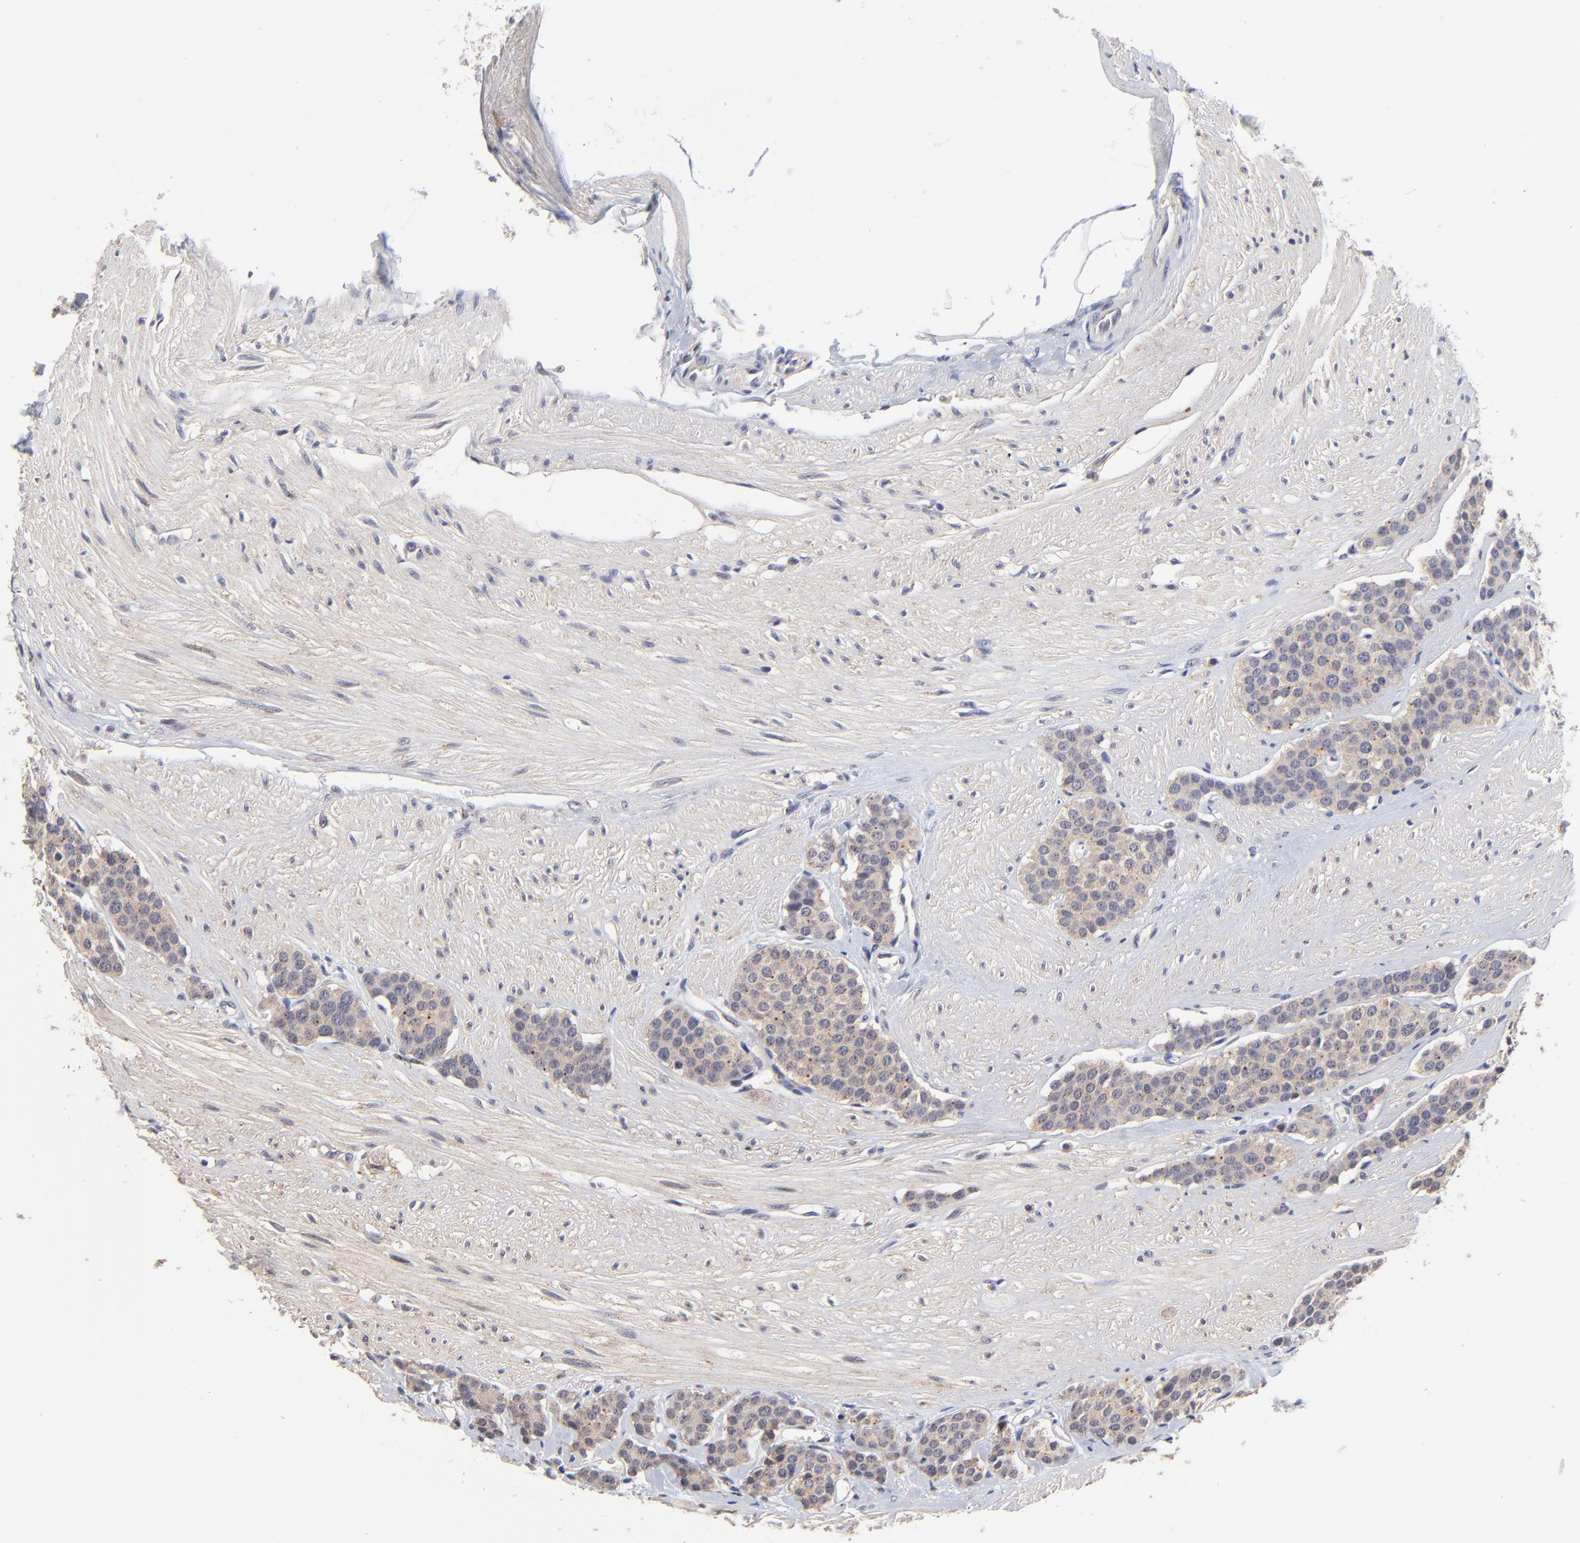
{"staining": {"intensity": "weak", "quantity": "25%-75%", "location": "cytoplasmic/membranous"}, "tissue": "carcinoid", "cell_type": "Tumor cells", "image_type": "cancer", "snomed": [{"axis": "morphology", "description": "Carcinoid, malignant, NOS"}, {"axis": "topography", "description": "Small intestine"}], "caption": "IHC image of human malignant carcinoid stained for a protein (brown), which reveals low levels of weak cytoplasmic/membranous expression in approximately 25%-75% of tumor cells.", "gene": "PDE4B", "patient": {"sex": "male", "age": 60}}